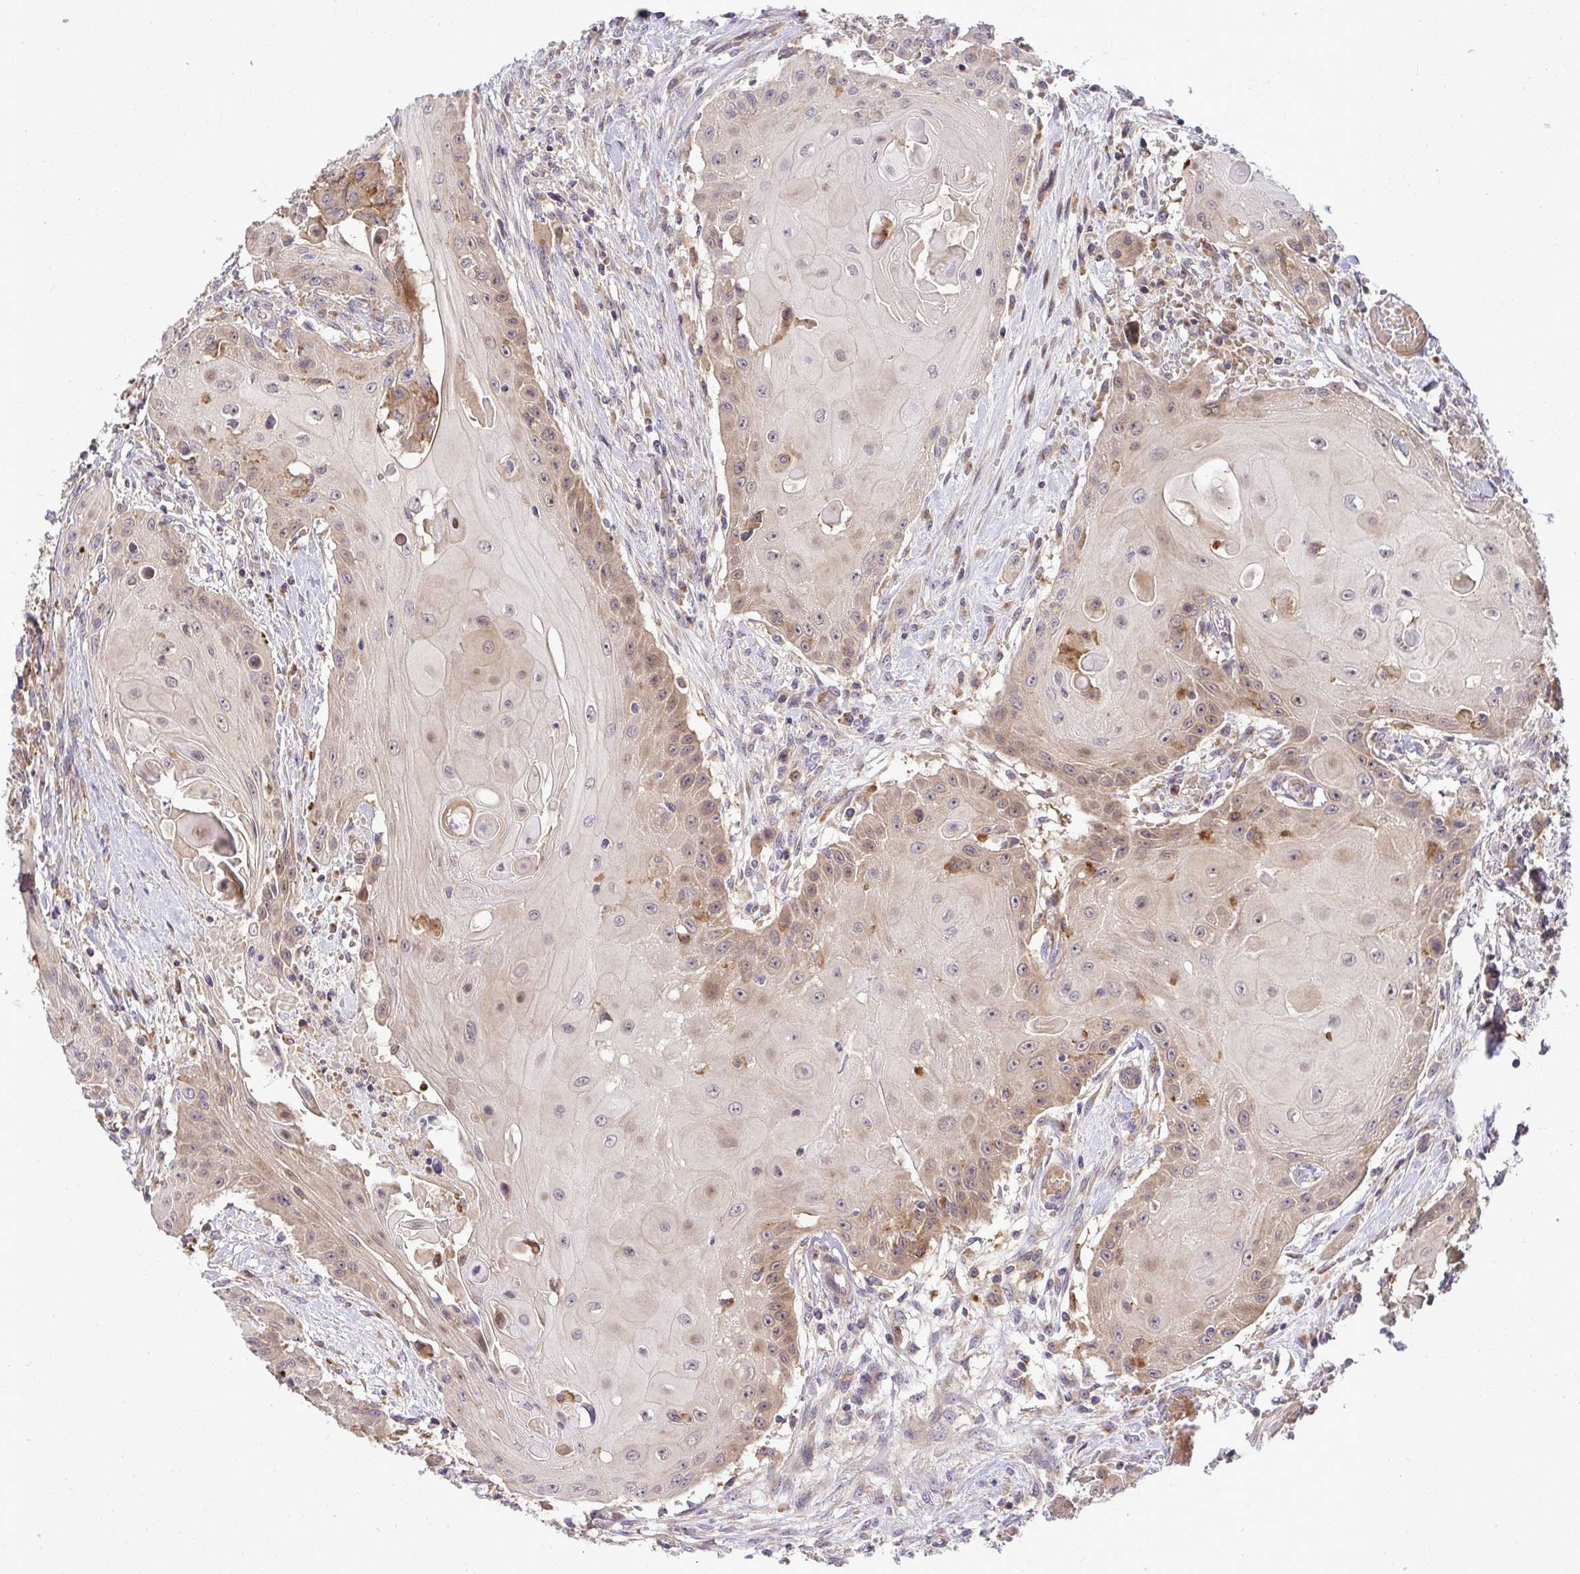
{"staining": {"intensity": "weak", "quantity": "25%-75%", "location": "cytoplasmic/membranous"}, "tissue": "head and neck cancer", "cell_type": "Tumor cells", "image_type": "cancer", "snomed": [{"axis": "morphology", "description": "Squamous cell carcinoma, NOS"}, {"axis": "topography", "description": "Oral tissue"}, {"axis": "topography", "description": "Head-Neck"}, {"axis": "topography", "description": "Neck, NOS"}], "caption": "Head and neck cancer tissue displays weak cytoplasmic/membranous staining in approximately 25%-75% of tumor cells, visualized by immunohistochemistry. (DAB (3,3'-diaminobenzidine) = brown stain, brightfield microscopy at high magnification).", "gene": "SLC9A6", "patient": {"sex": "female", "age": 55}}